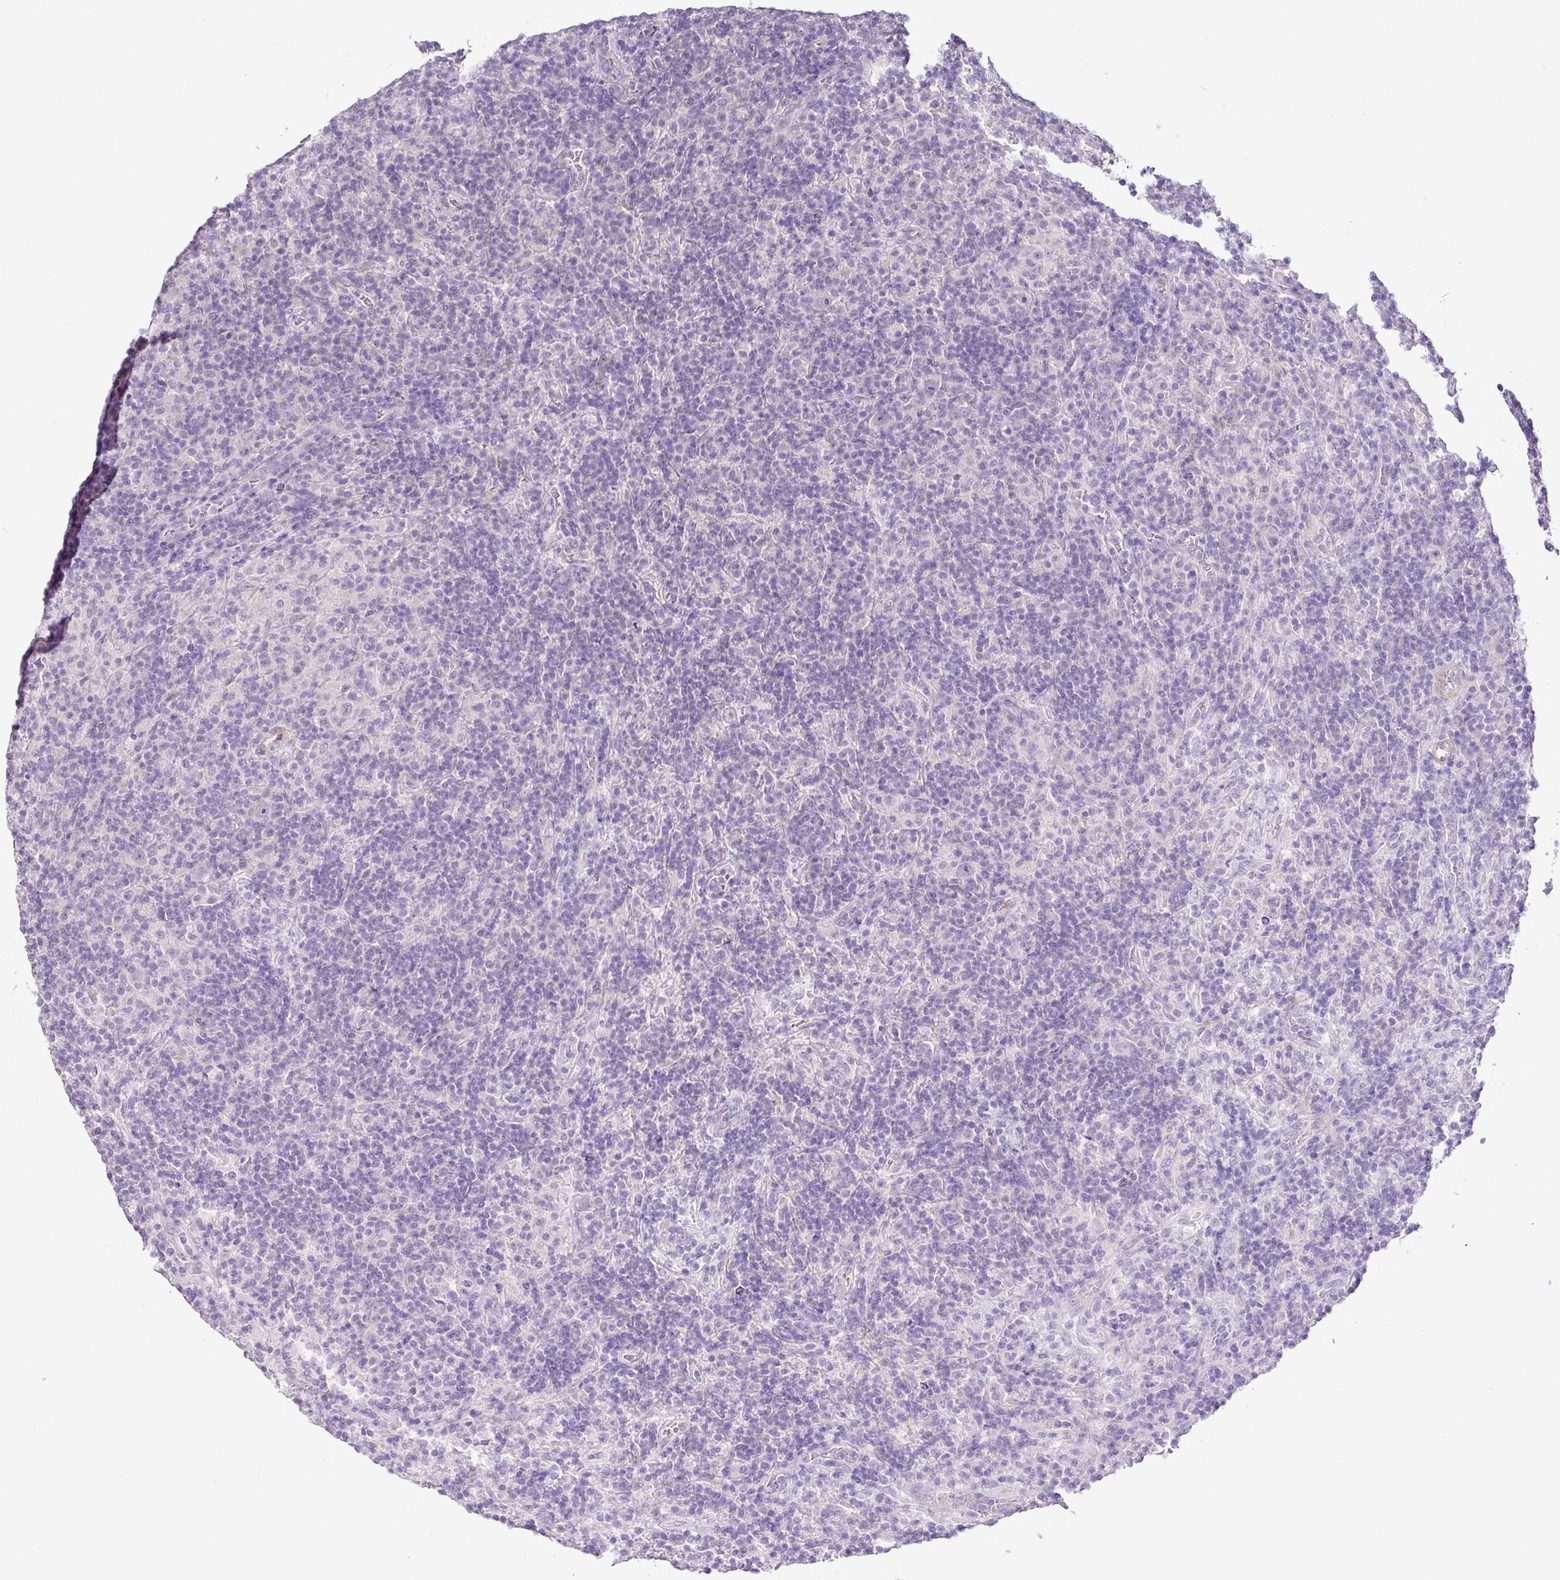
{"staining": {"intensity": "negative", "quantity": "none", "location": "none"}, "tissue": "lymphoma", "cell_type": "Tumor cells", "image_type": "cancer", "snomed": [{"axis": "morphology", "description": "Hodgkin's disease, NOS"}, {"axis": "topography", "description": "Lymph node"}], "caption": "The image shows no staining of tumor cells in Hodgkin's disease.", "gene": "DIP2A", "patient": {"sex": "male", "age": 70}}